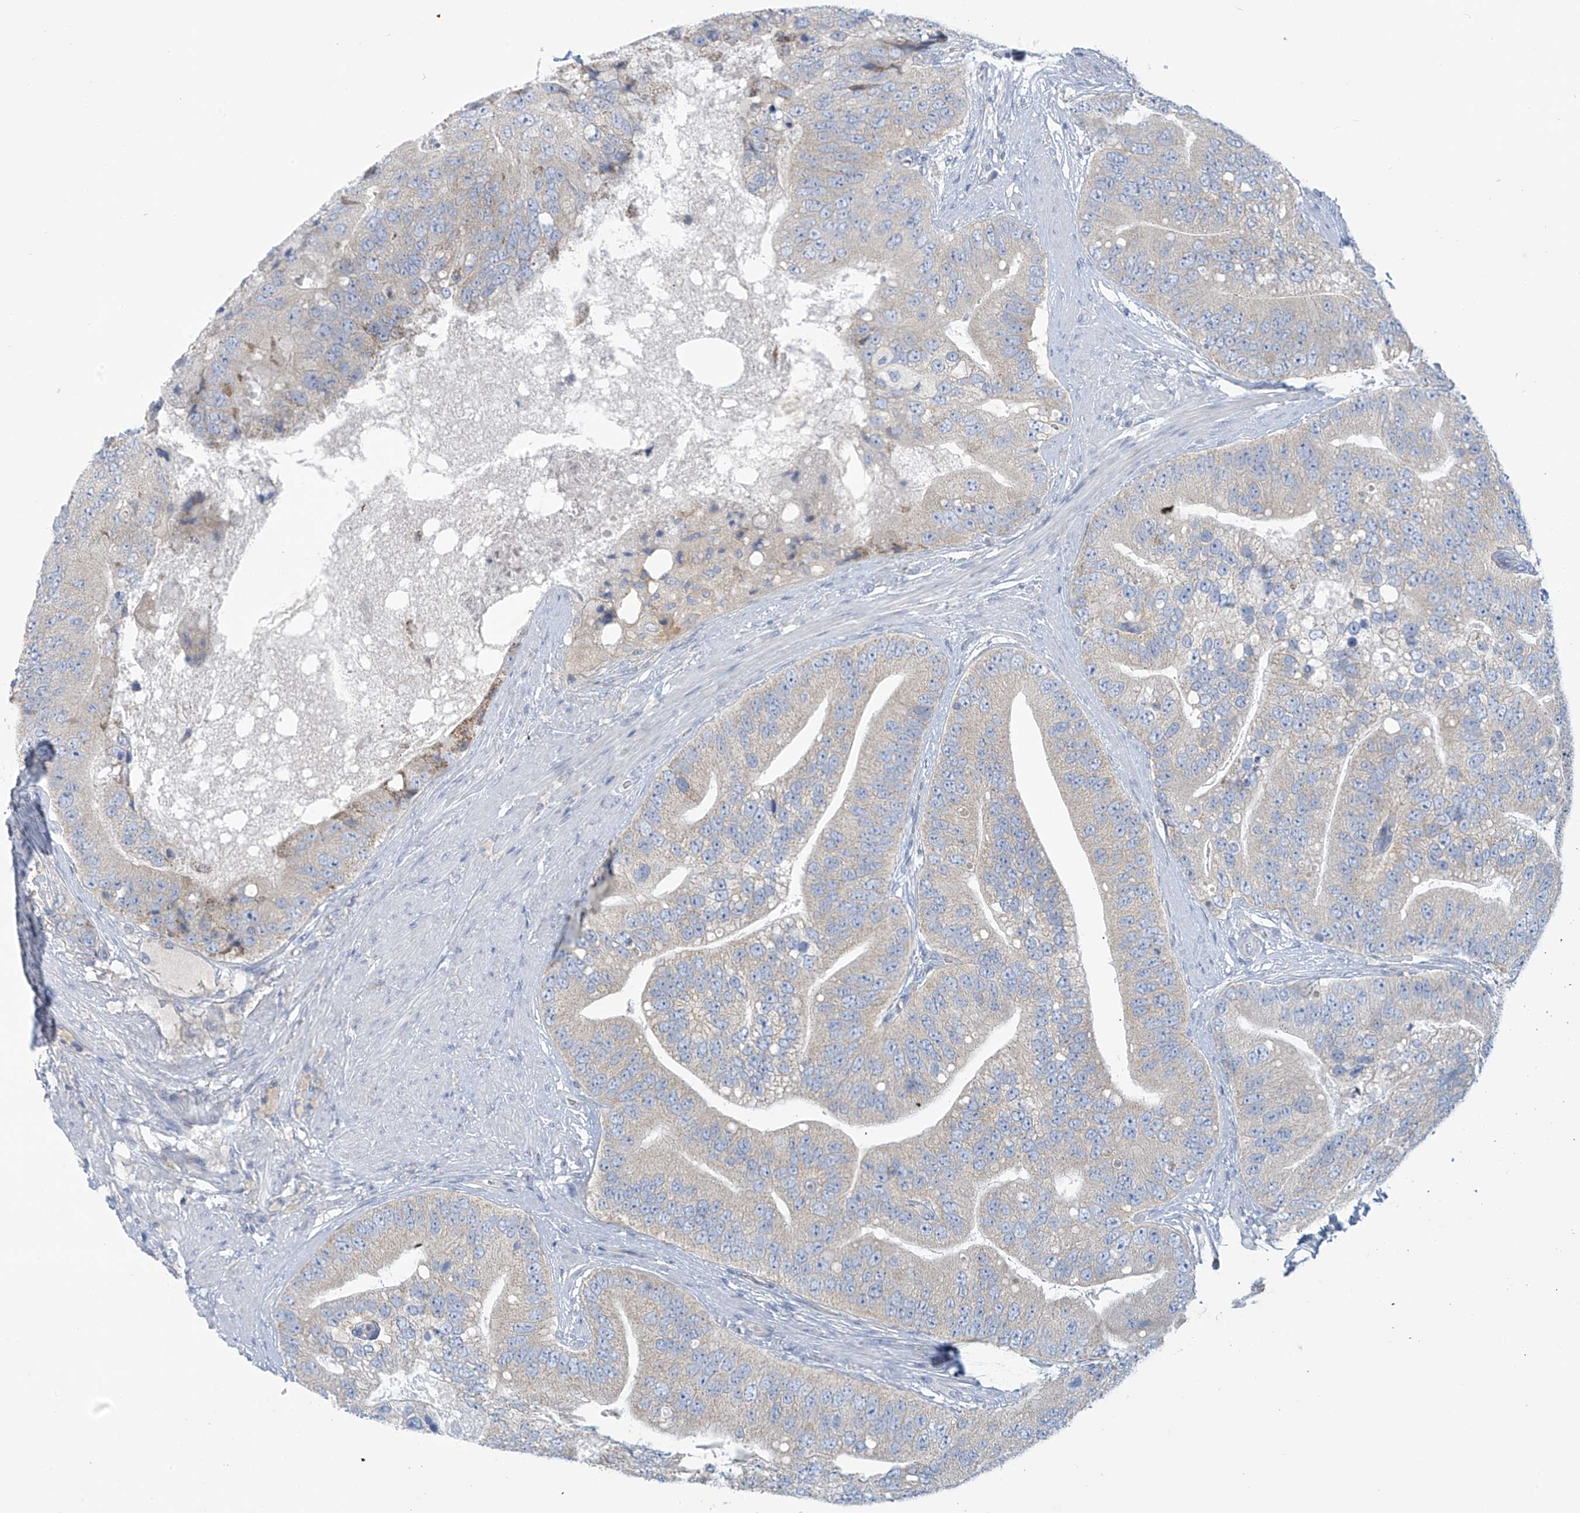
{"staining": {"intensity": "negative", "quantity": "none", "location": "none"}, "tissue": "prostate cancer", "cell_type": "Tumor cells", "image_type": "cancer", "snomed": [{"axis": "morphology", "description": "Adenocarcinoma, High grade"}, {"axis": "topography", "description": "Prostate"}], "caption": "This histopathology image is of high-grade adenocarcinoma (prostate) stained with IHC to label a protein in brown with the nuclei are counter-stained blue. There is no staining in tumor cells. The staining is performed using DAB (3,3'-diaminobenzidine) brown chromogen with nuclei counter-stained in using hematoxylin.", "gene": "SLC6A12", "patient": {"sex": "male", "age": 70}}